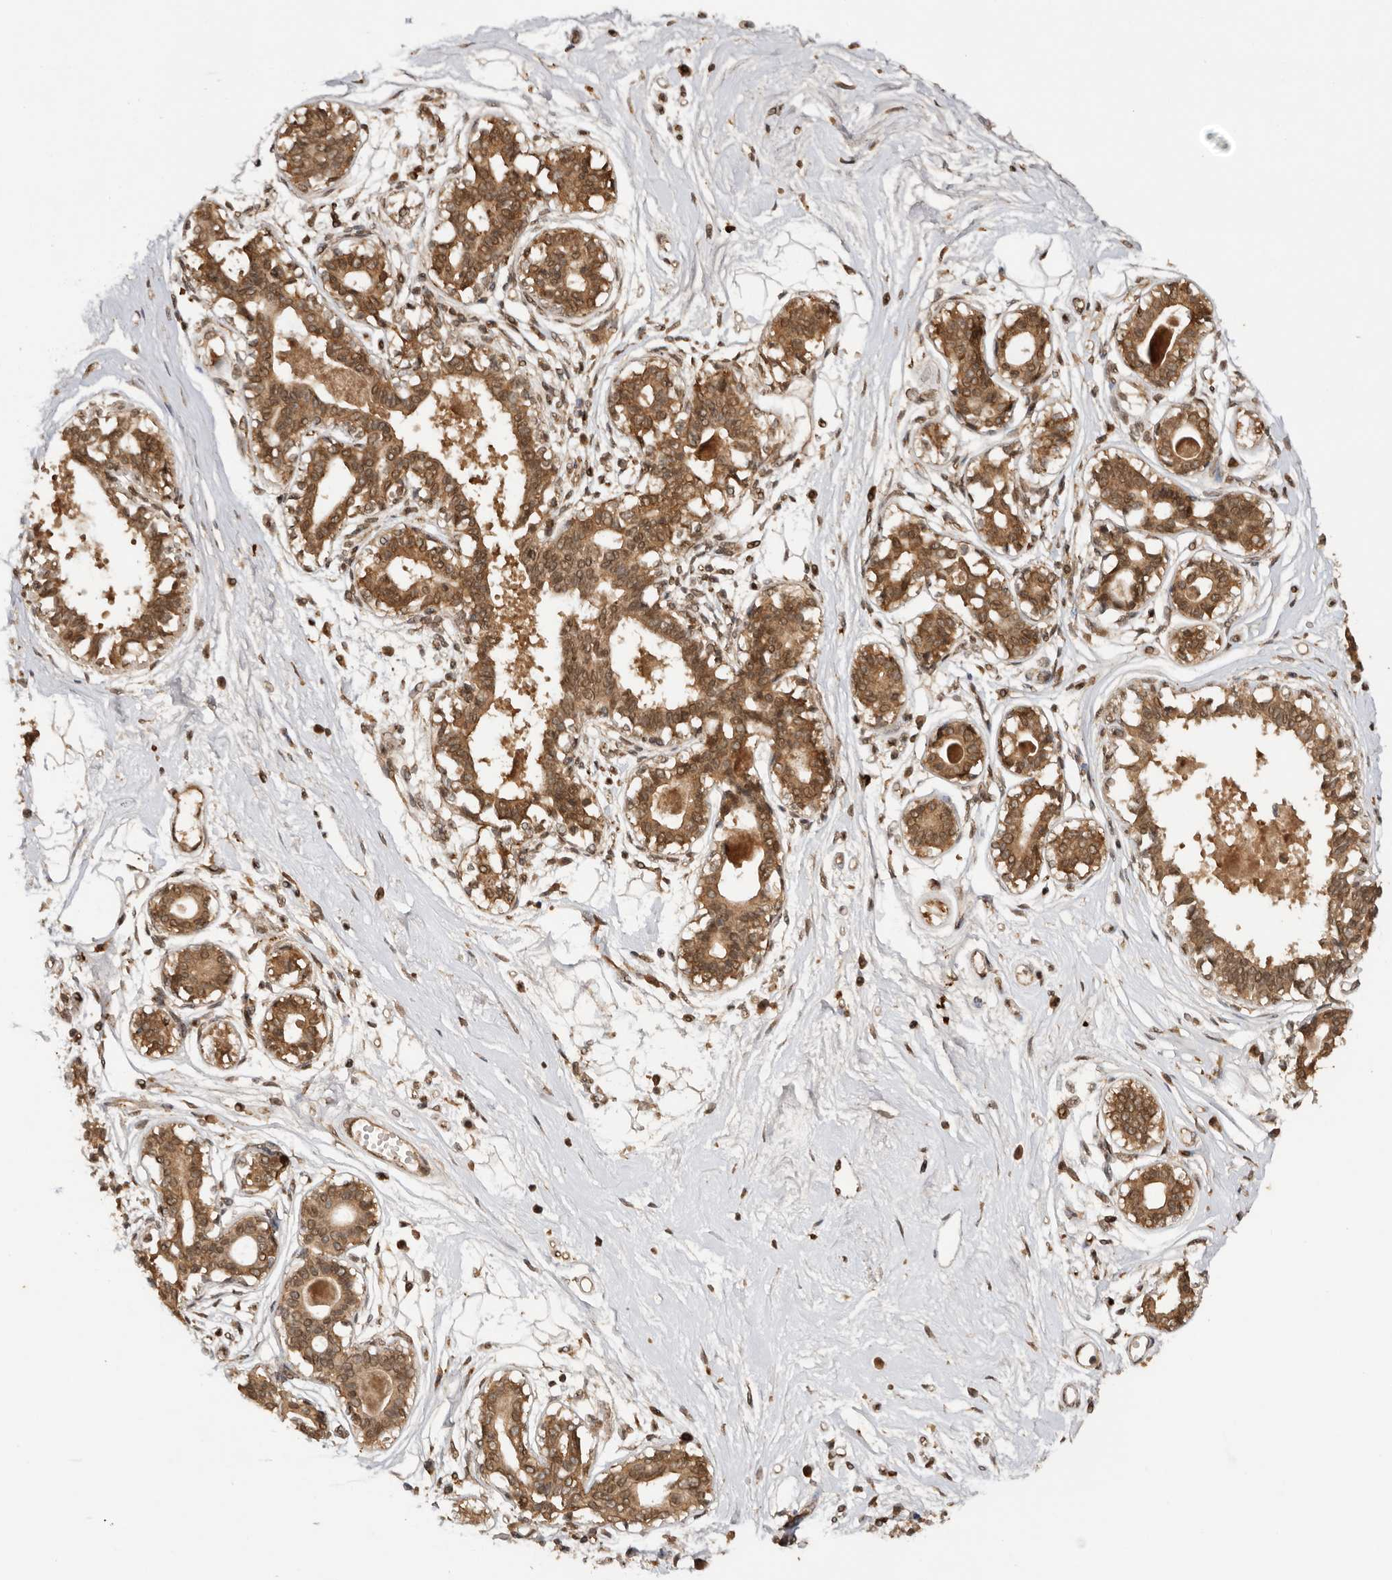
{"staining": {"intensity": "moderate", "quantity": ">75%", "location": "cytoplasmic/membranous,nuclear"}, "tissue": "breast", "cell_type": "Adipocytes", "image_type": "normal", "snomed": [{"axis": "morphology", "description": "Normal tissue, NOS"}, {"axis": "topography", "description": "Breast"}], "caption": "Protein staining of normal breast exhibits moderate cytoplasmic/membranous,nuclear staining in approximately >75% of adipocytes. (DAB (3,3'-diaminobenzidine) IHC, brown staining for protein, blue staining for nuclei).", "gene": "TARS2", "patient": {"sex": "female", "age": 45}}